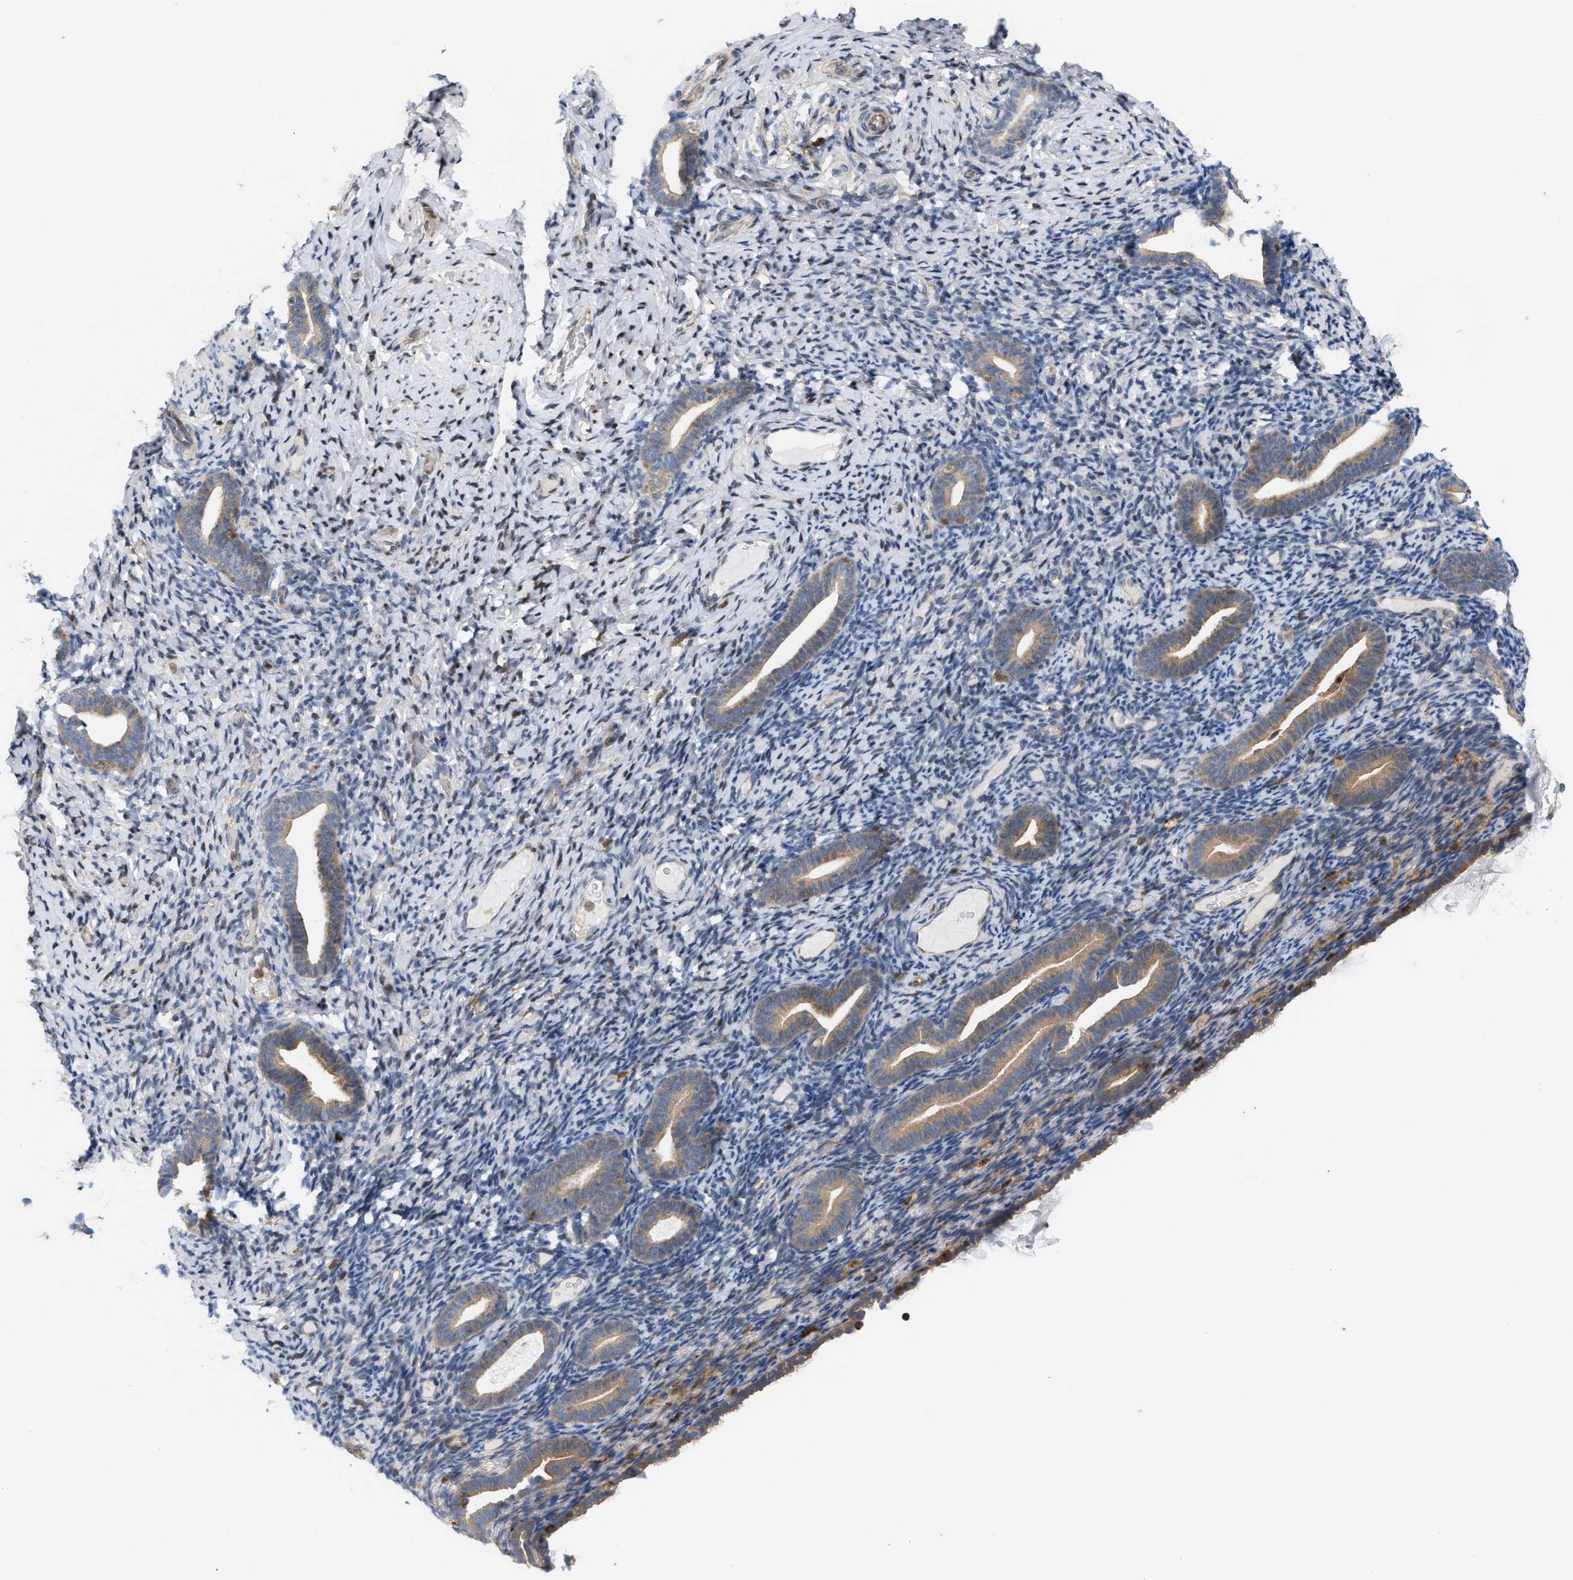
{"staining": {"intensity": "negative", "quantity": "none", "location": "none"}, "tissue": "endometrium", "cell_type": "Cells in endometrial stroma", "image_type": "normal", "snomed": [{"axis": "morphology", "description": "Normal tissue, NOS"}, {"axis": "topography", "description": "Endometrium"}], "caption": "Immunohistochemistry (IHC) histopathology image of benign human endometrium stained for a protein (brown), which exhibits no expression in cells in endometrial stroma. Nuclei are stained in blue.", "gene": "DBNL", "patient": {"sex": "female", "age": 51}}